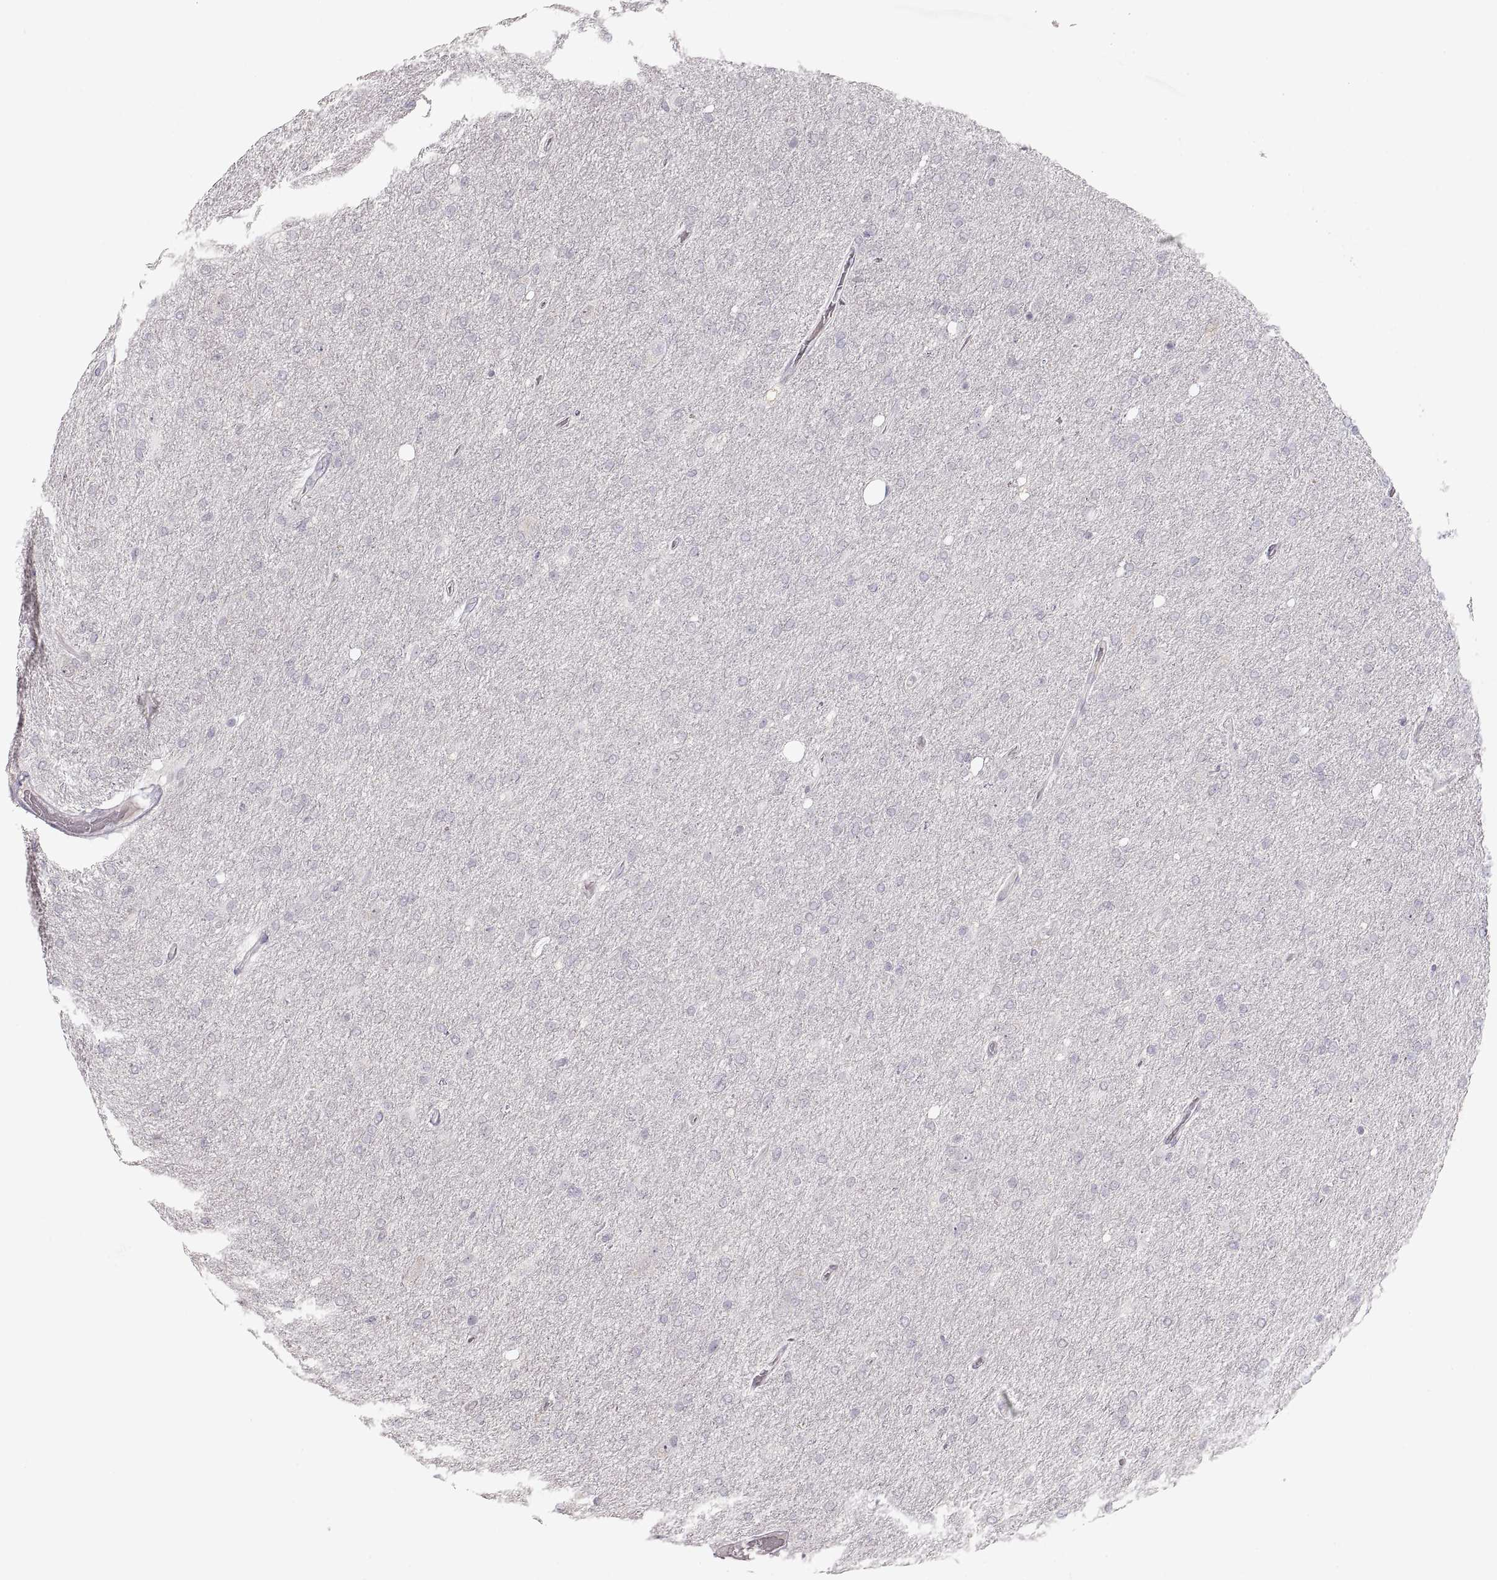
{"staining": {"intensity": "negative", "quantity": "none", "location": "none"}, "tissue": "glioma", "cell_type": "Tumor cells", "image_type": "cancer", "snomed": [{"axis": "morphology", "description": "Glioma, malignant, High grade"}, {"axis": "topography", "description": "Cerebral cortex"}], "caption": "A photomicrograph of malignant high-grade glioma stained for a protein reveals no brown staining in tumor cells.", "gene": "PCSK2", "patient": {"sex": "male", "age": 70}}